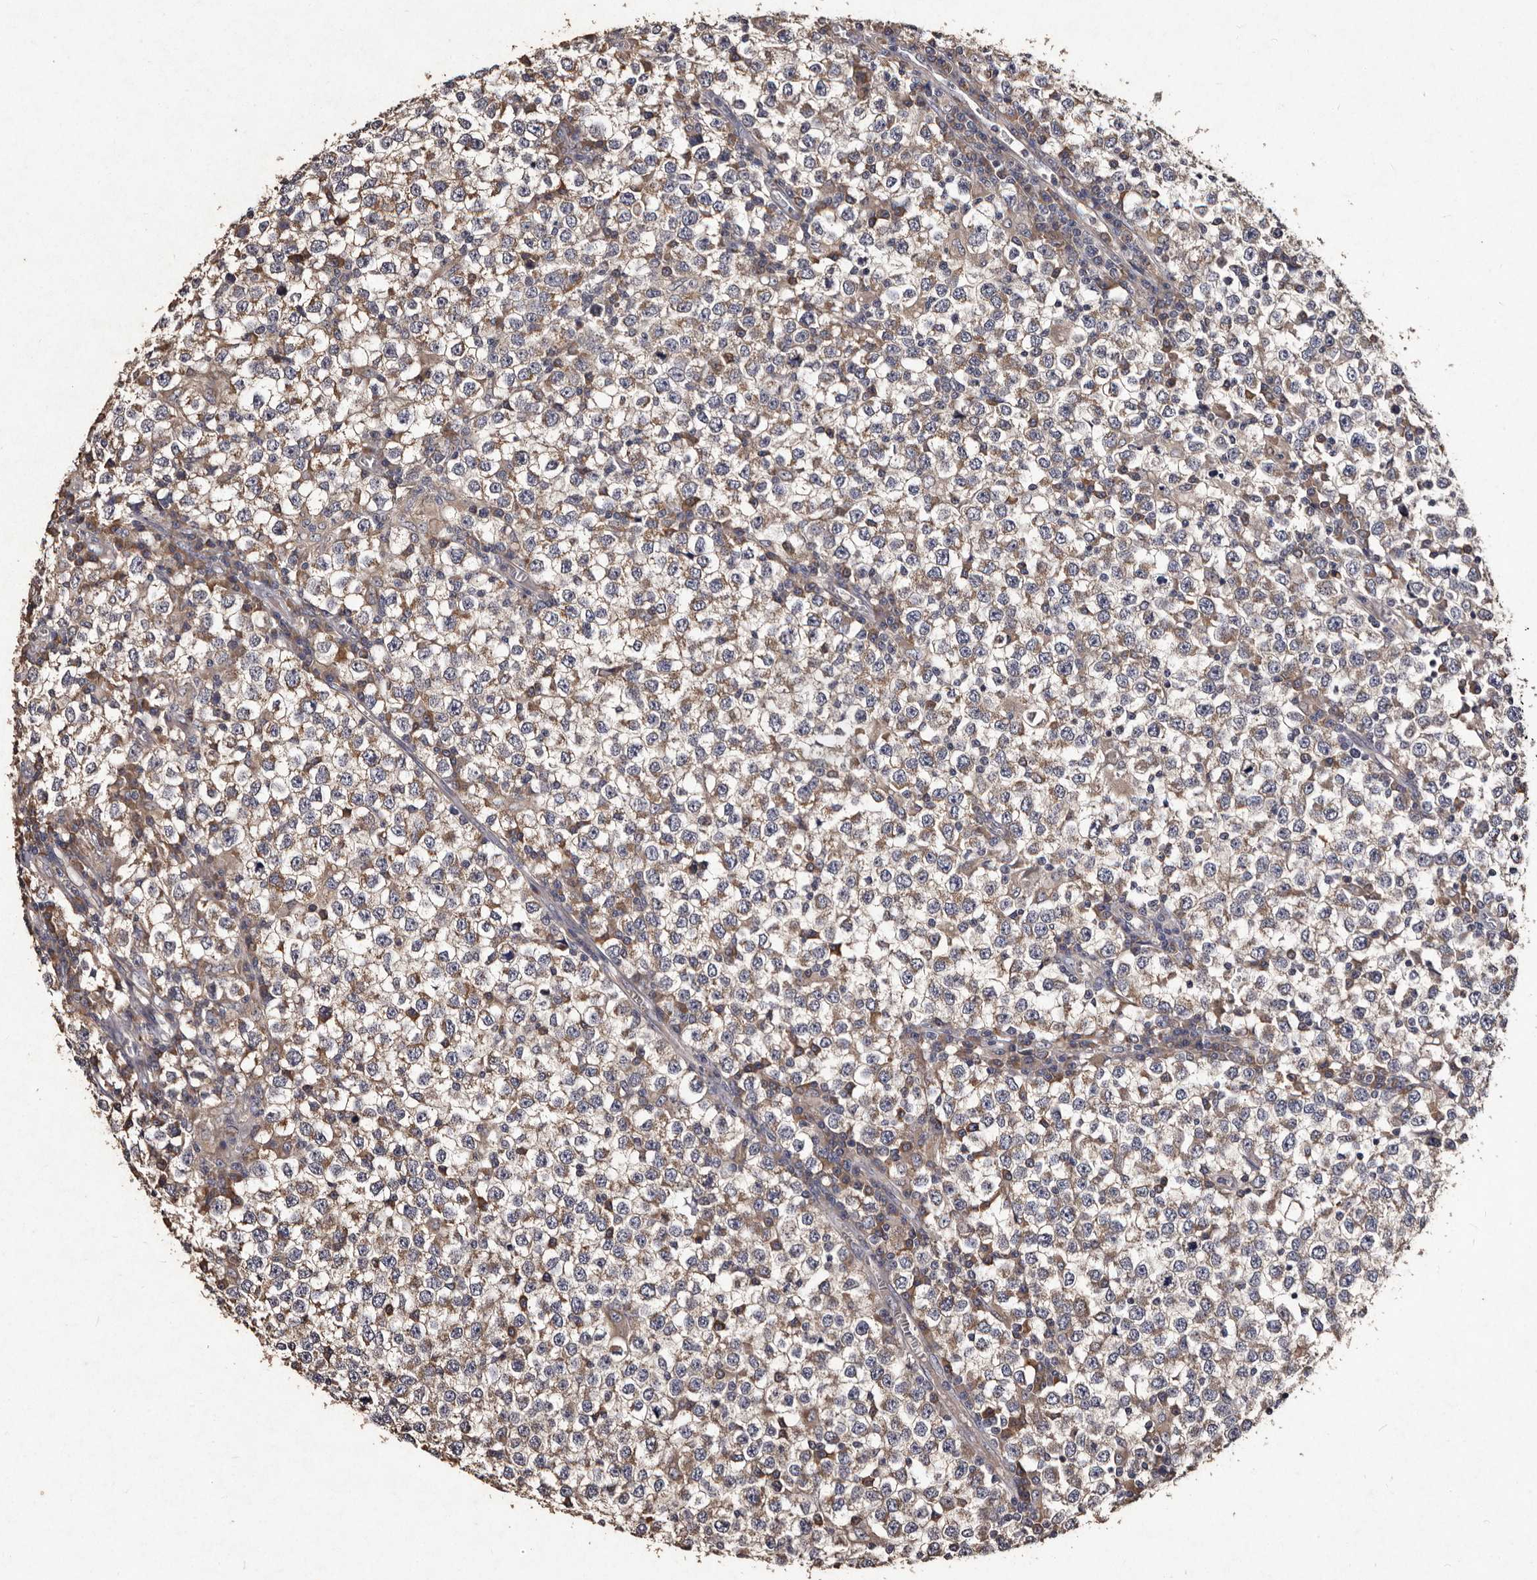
{"staining": {"intensity": "weak", "quantity": "25%-75%", "location": "cytoplasmic/membranous"}, "tissue": "testis cancer", "cell_type": "Tumor cells", "image_type": "cancer", "snomed": [{"axis": "morphology", "description": "Seminoma, NOS"}, {"axis": "topography", "description": "Testis"}], "caption": "Immunohistochemistry (IHC) (DAB) staining of human testis cancer demonstrates weak cytoplasmic/membranous protein staining in about 25%-75% of tumor cells. (DAB (3,3'-diaminobenzidine) = brown stain, brightfield microscopy at high magnification).", "gene": "TFB1M", "patient": {"sex": "male", "age": 65}}